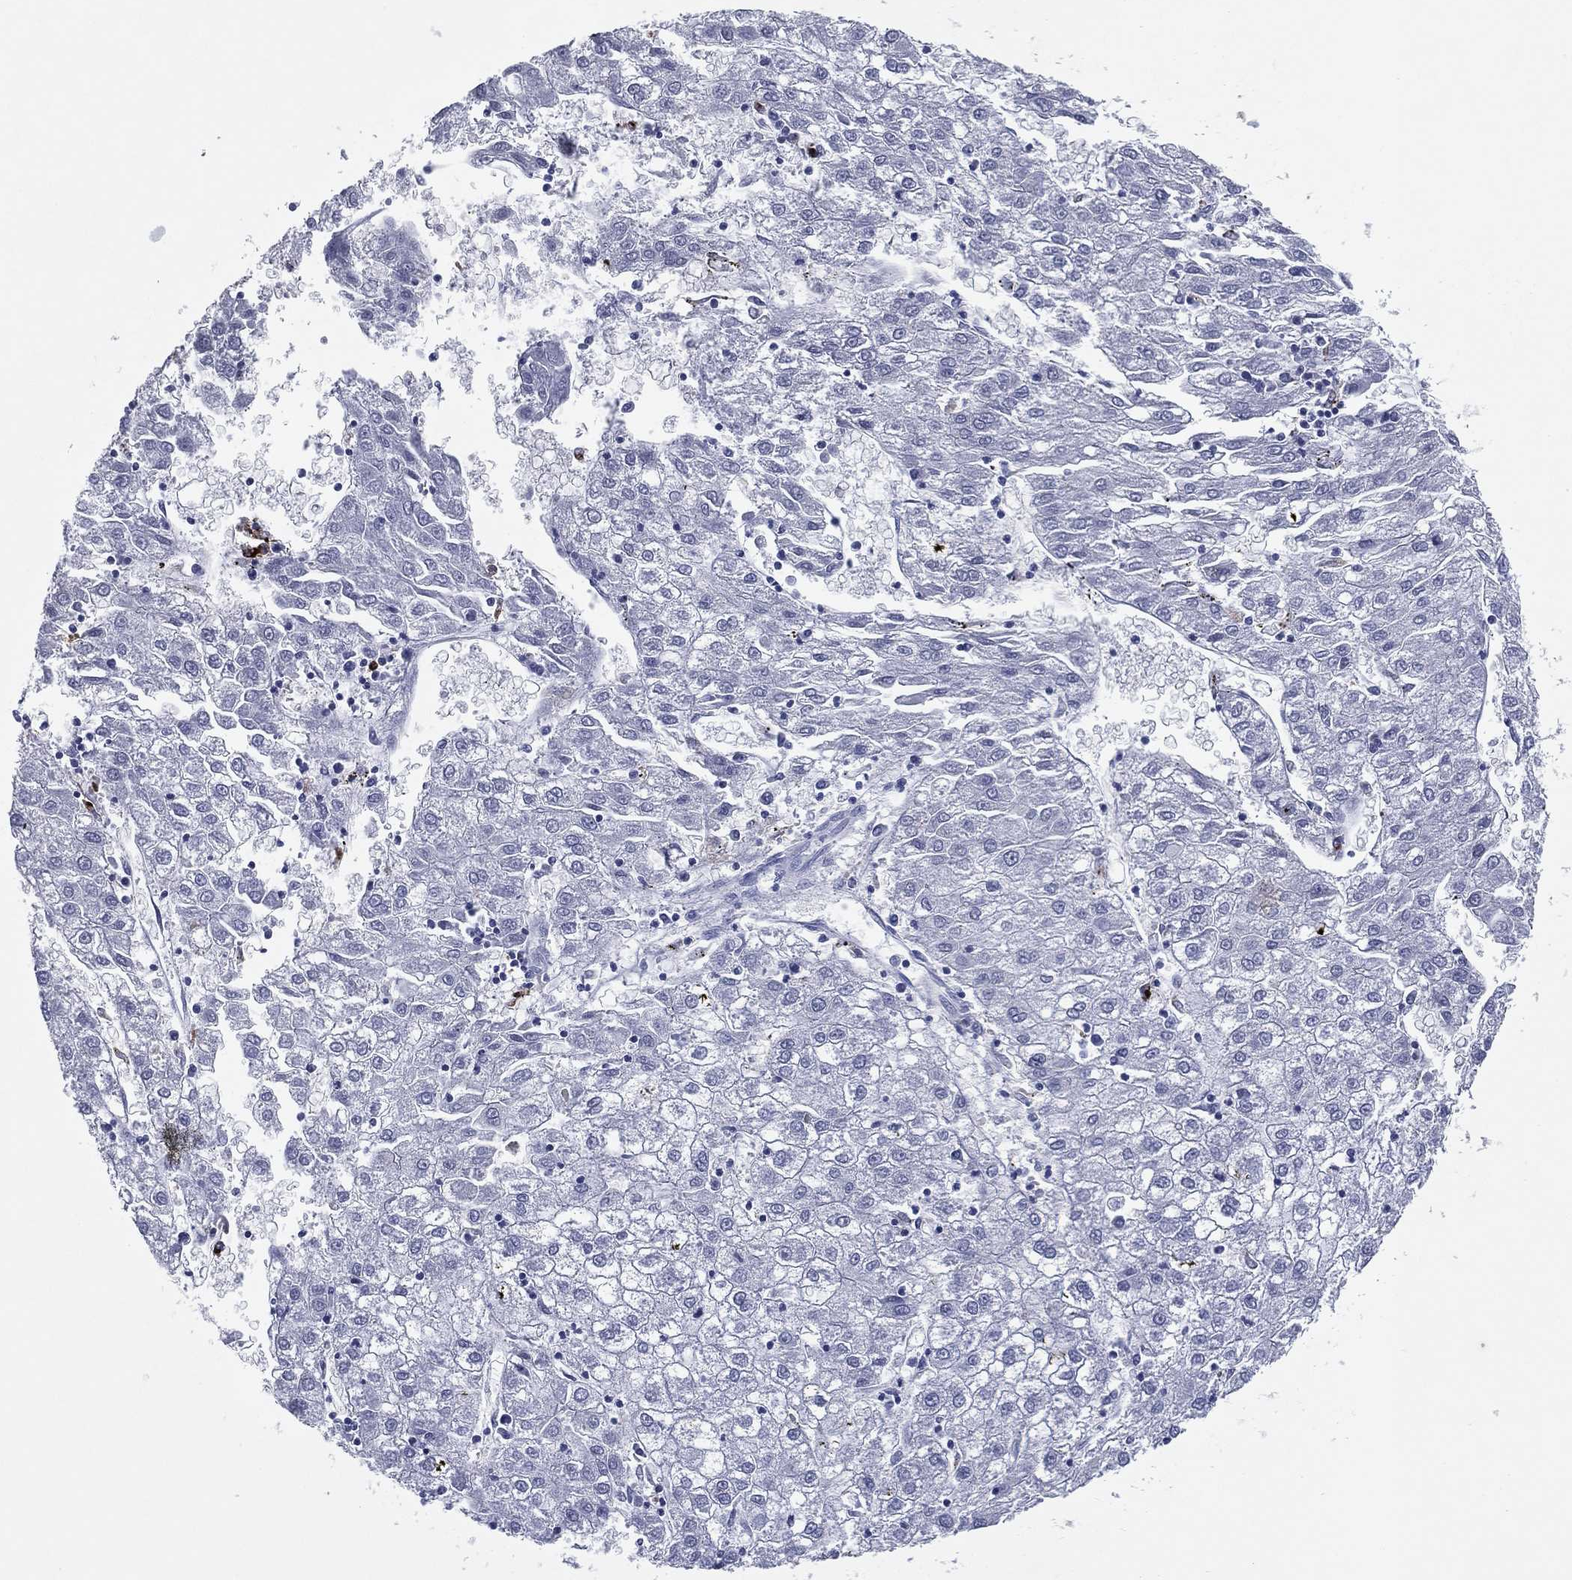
{"staining": {"intensity": "negative", "quantity": "none", "location": "none"}, "tissue": "liver cancer", "cell_type": "Tumor cells", "image_type": "cancer", "snomed": [{"axis": "morphology", "description": "Carcinoma, Hepatocellular, NOS"}, {"axis": "topography", "description": "Liver"}], "caption": "The photomicrograph demonstrates no significant positivity in tumor cells of liver cancer (hepatocellular carcinoma).", "gene": "HLA-DOA", "patient": {"sex": "male", "age": 72}}